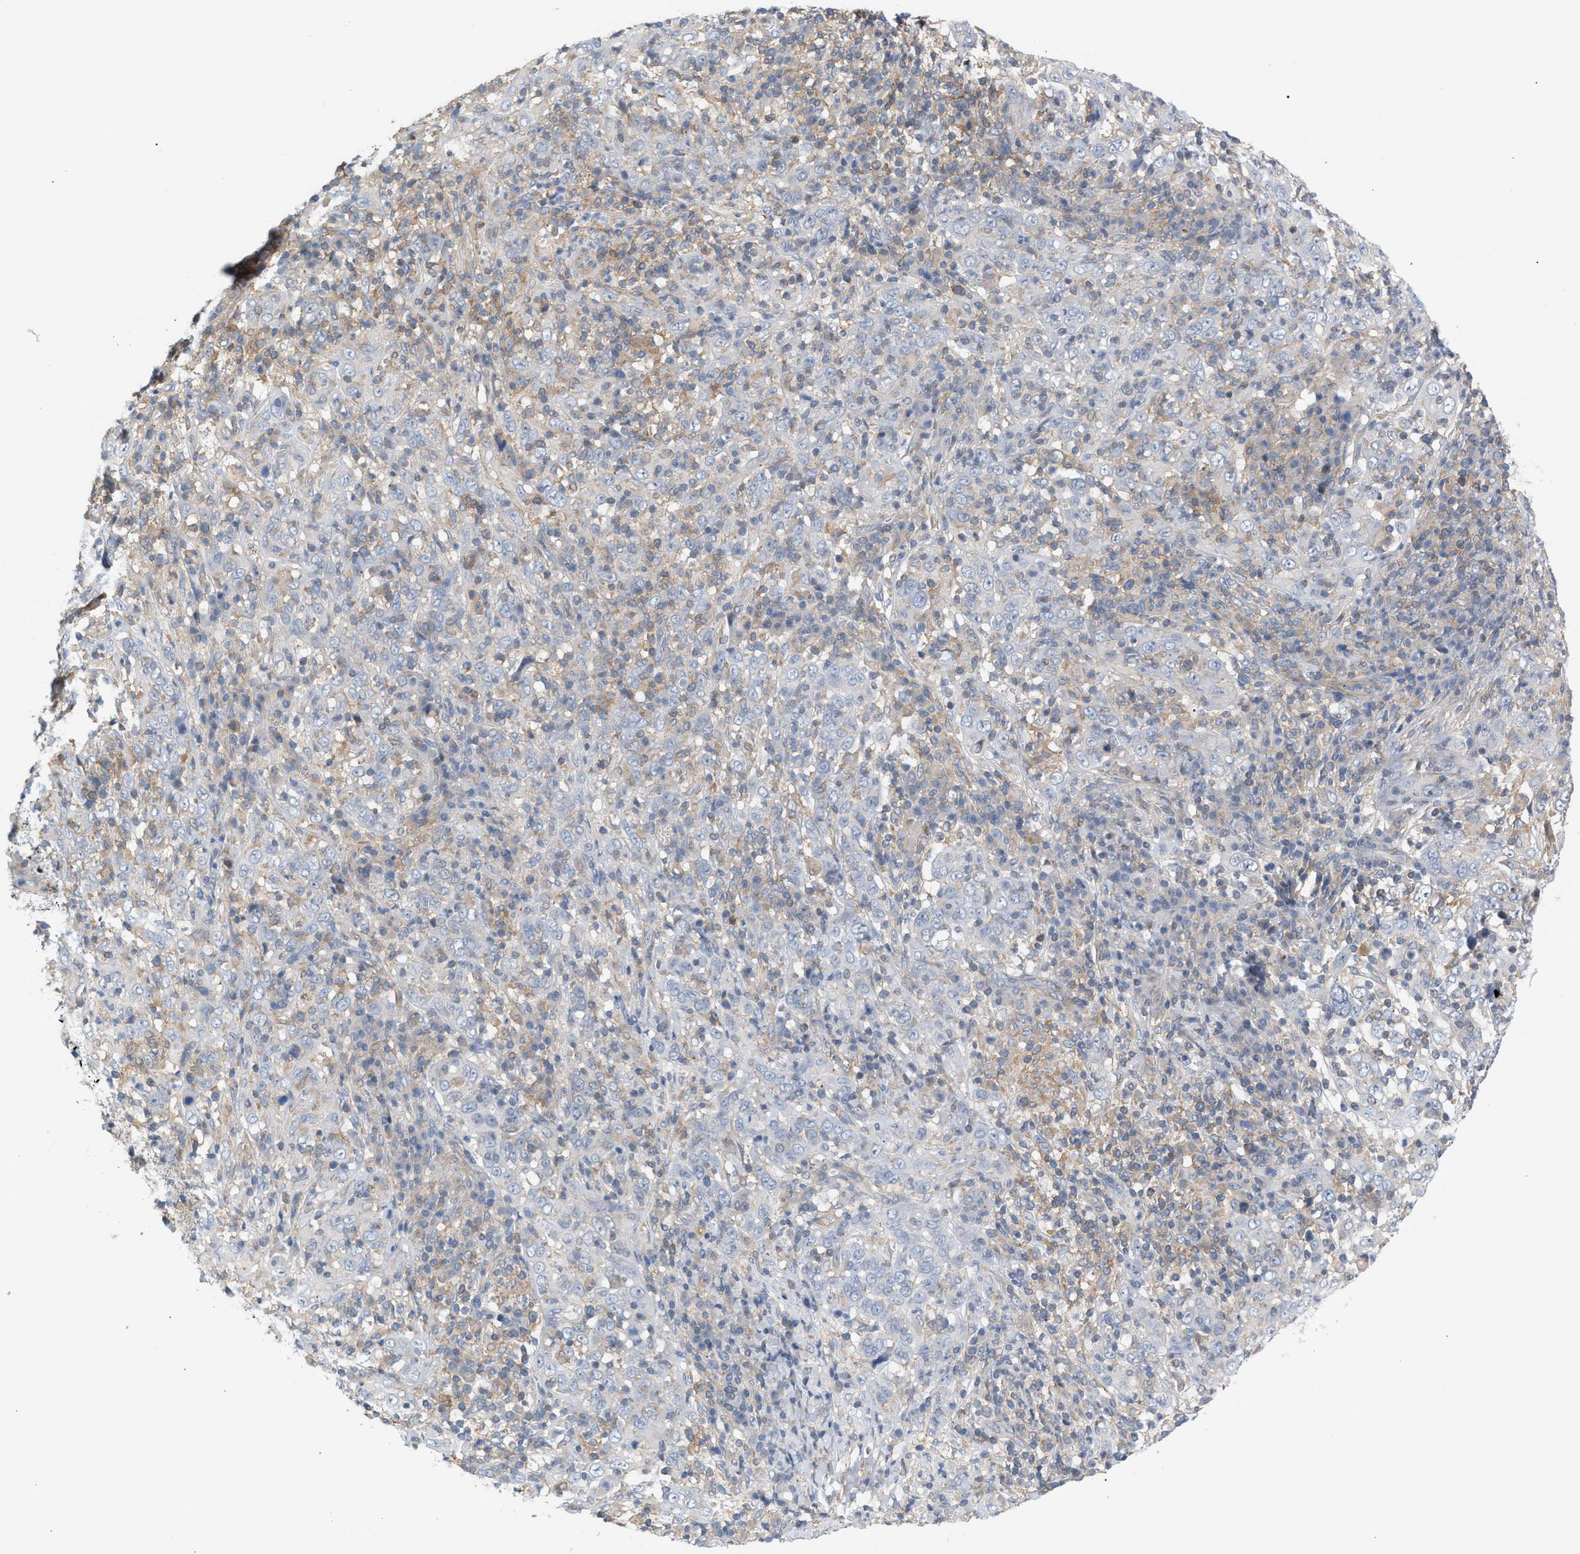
{"staining": {"intensity": "negative", "quantity": "none", "location": "none"}, "tissue": "cervical cancer", "cell_type": "Tumor cells", "image_type": "cancer", "snomed": [{"axis": "morphology", "description": "Squamous cell carcinoma, NOS"}, {"axis": "topography", "description": "Cervix"}], "caption": "Human cervical squamous cell carcinoma stained for a protein using immunohistochemistry (IHC) shows no staining in tumor cells.", "gene": "LRCH1", "patient": {"sex": "female", "age": 46}}